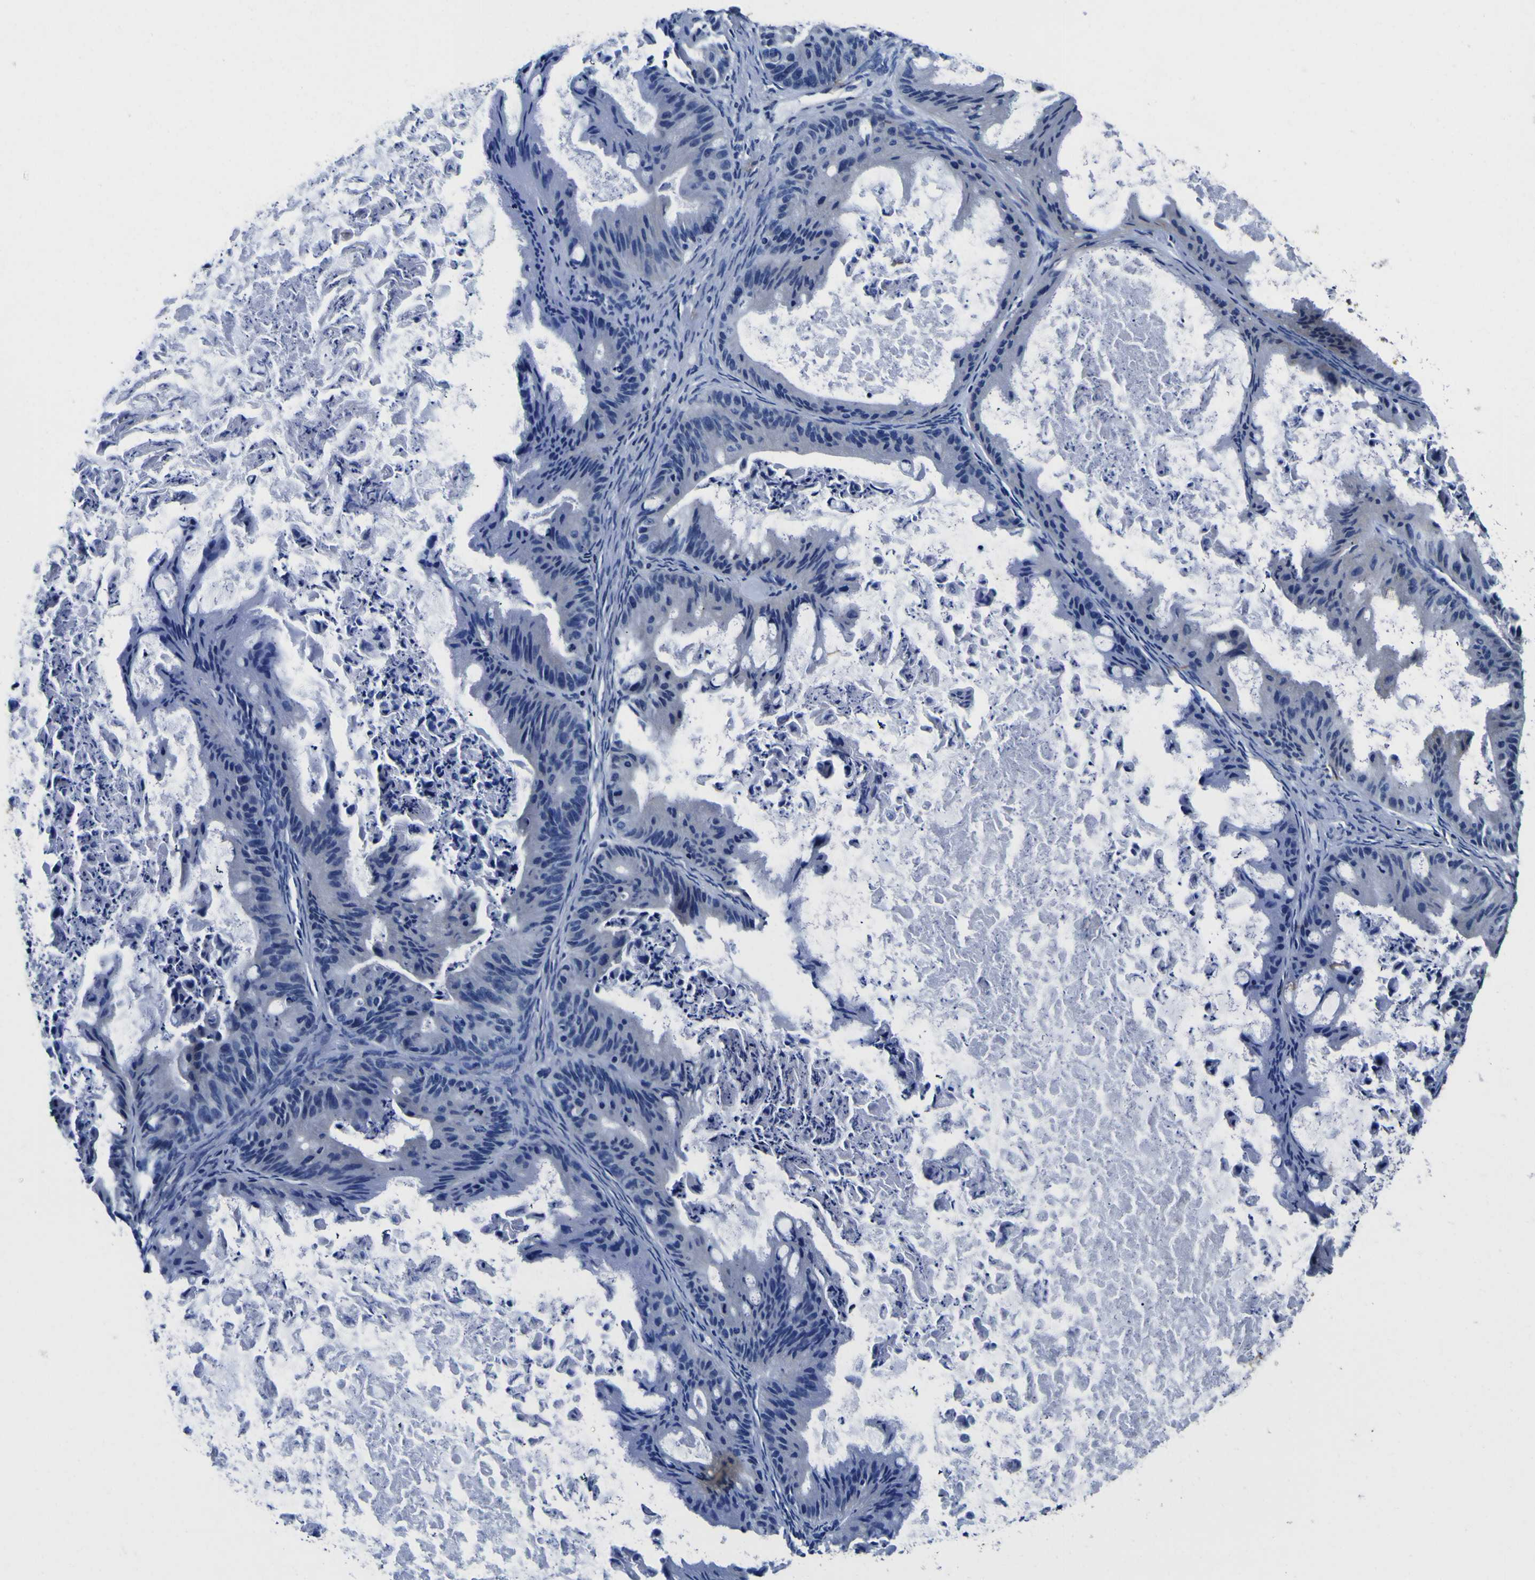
{"staining": {"intensity": "negative", "quantity": "none", "location": "none"}, "tissue": "ovarian cancer", "cell_type": "Tumor cells", "image_type": "cancer", "snomed": [{"axis": "morphology", "description": "Cystadenocarcinoma, mucinous, NOS"}, {"axis": "topography", "description": "Ovary"}], "caption": "A high-resolution image shows immunohistochemistry (IHC) staining of mucinous cystadenocarcinoma (ovarian), which displays no significant expression in tumor cells.", "gene": "POSTN", "patient": {"sex": "female", "age": 37}}